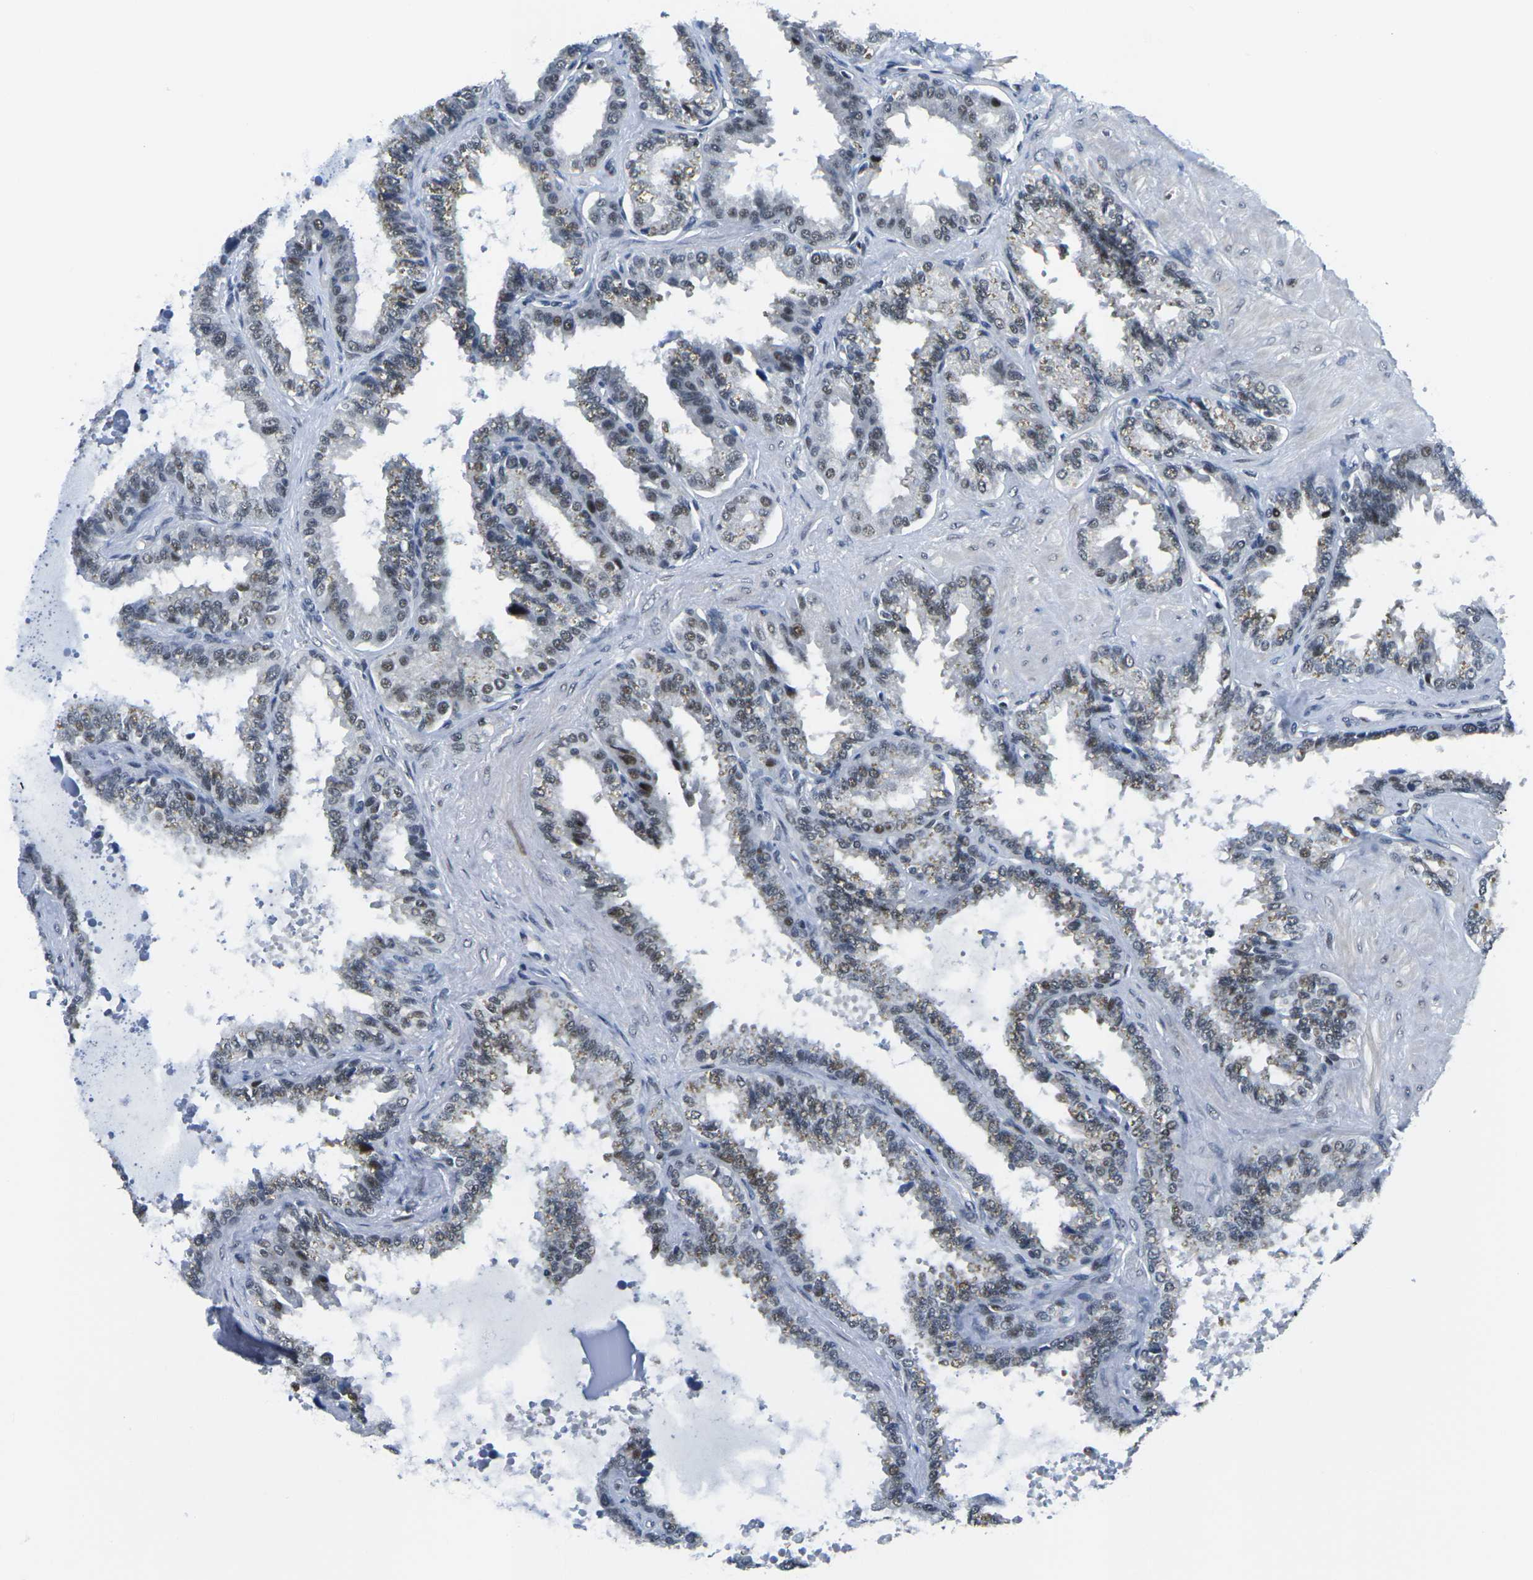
{"staining": {"intensity": "moderate", "quantity": "25%-75%", "location": "cytoplasmic/membranous,nuclear"}, "tissue": "seminal vesicle", "cell_type": "Glandular cells", "image_type": "normal", "snomed": [{"axis": "morphology", "description": "Normal tissue, NOS"}, {"axis": "topography", "description": "Seminal veicle"}], "caption": "This histopathology image displays immunohistochemistry (IHC) staining of benign seminal vesicle, with medium moderate cytoplasmic/membranous,nuclear expression in about 25%-75% of glandular cells.", "gene": "PRPF8", "patient": {"sex": "male", "age": 46}}